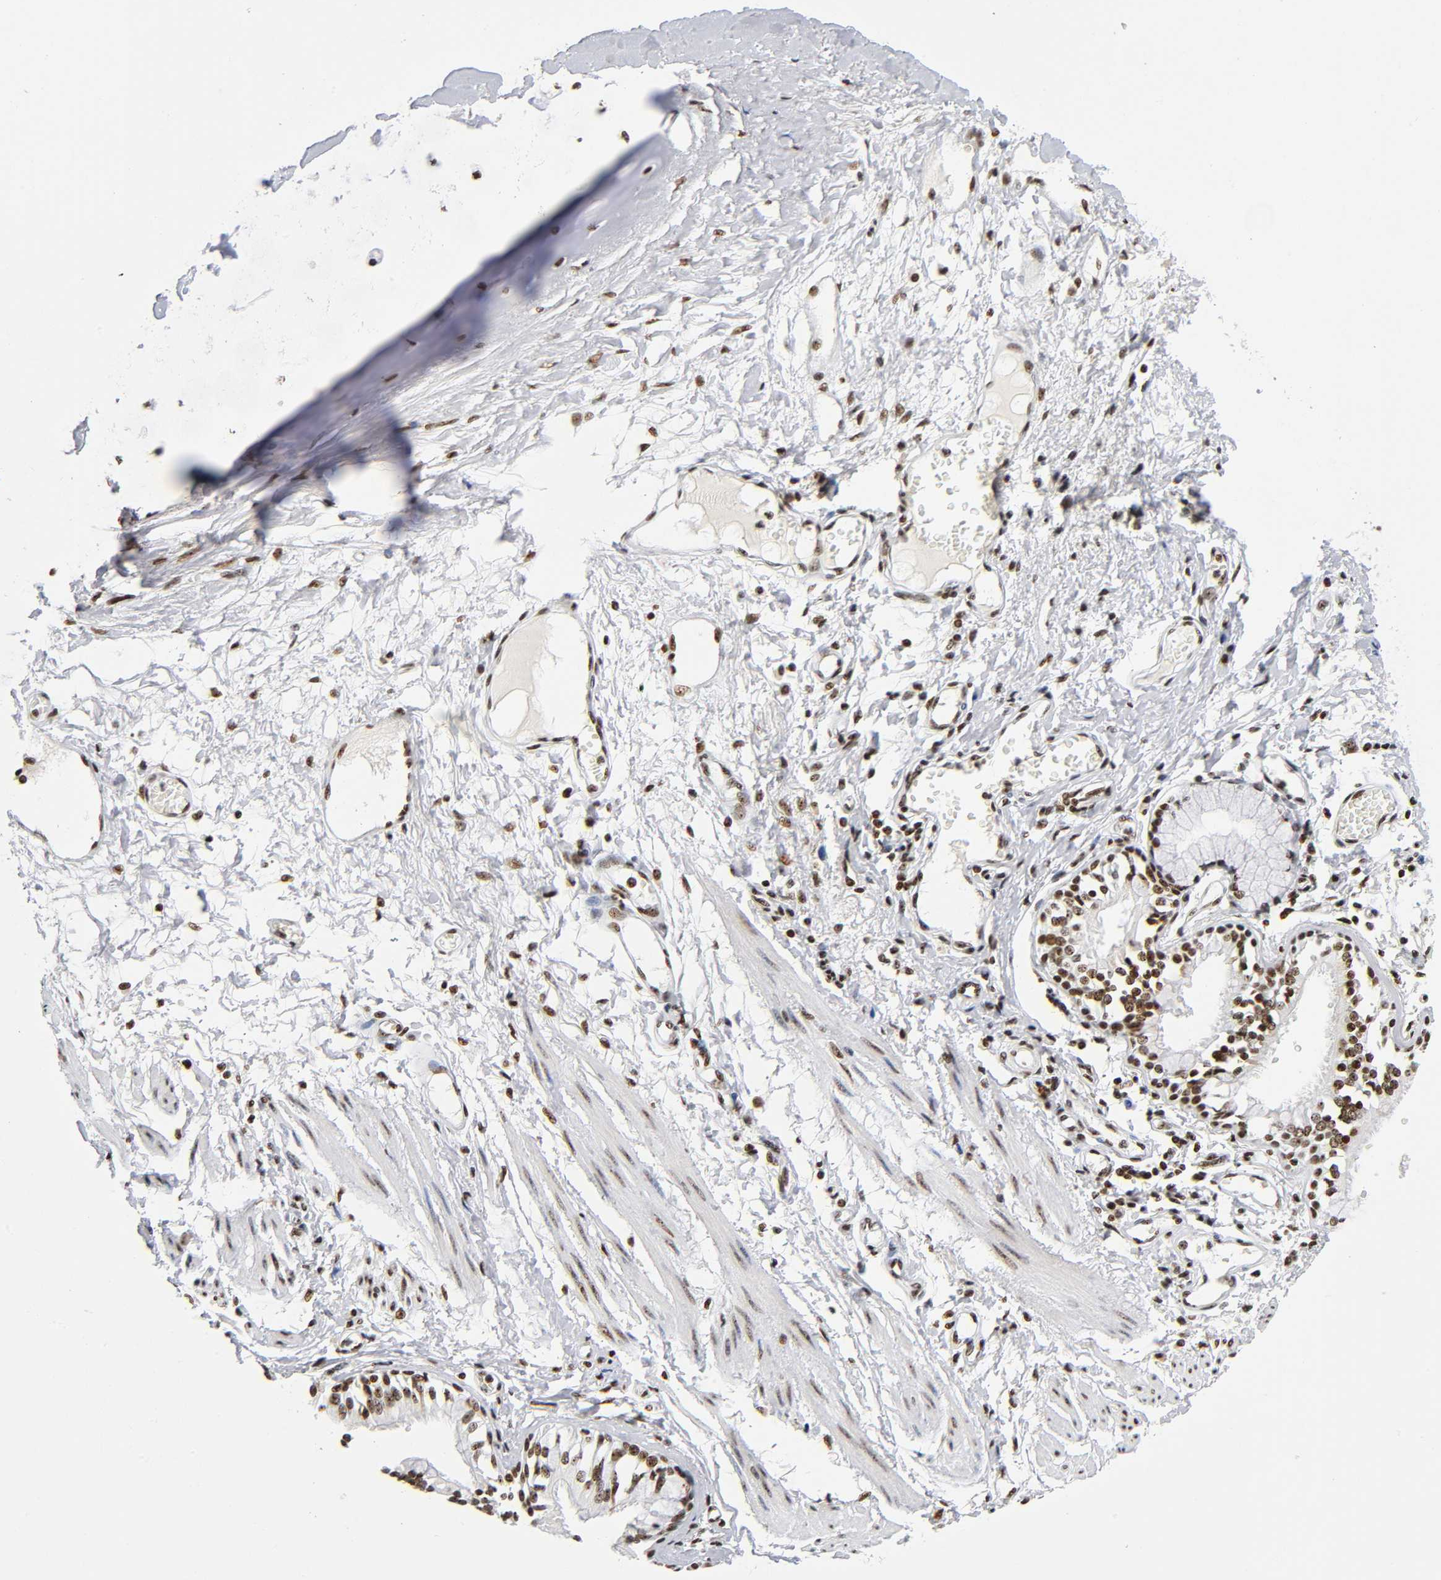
{"staining": {"intensity": "strong", "quantity": ">75%", "location": "nuclear"}, "tissue": "bronchus", "cell_type": "Respiratory epithelial cells", "image_type": "normal", "snomed": [{"axis": "morphology", "description": "Normal tissue, NOS"}, {"axis": "topography", "description": "Bronchus"}, {"axis": "topography", "description": "Lung"}], "caption": "DAB (3,3'-diaminobenzidine) immunohistochemical staining of benign bronchus exhibits strong nuclear protein expression in about >75% of respiratory epithelial cells.", "gene": "UBTF", "patient": {"sex": "female", "age": 56}}